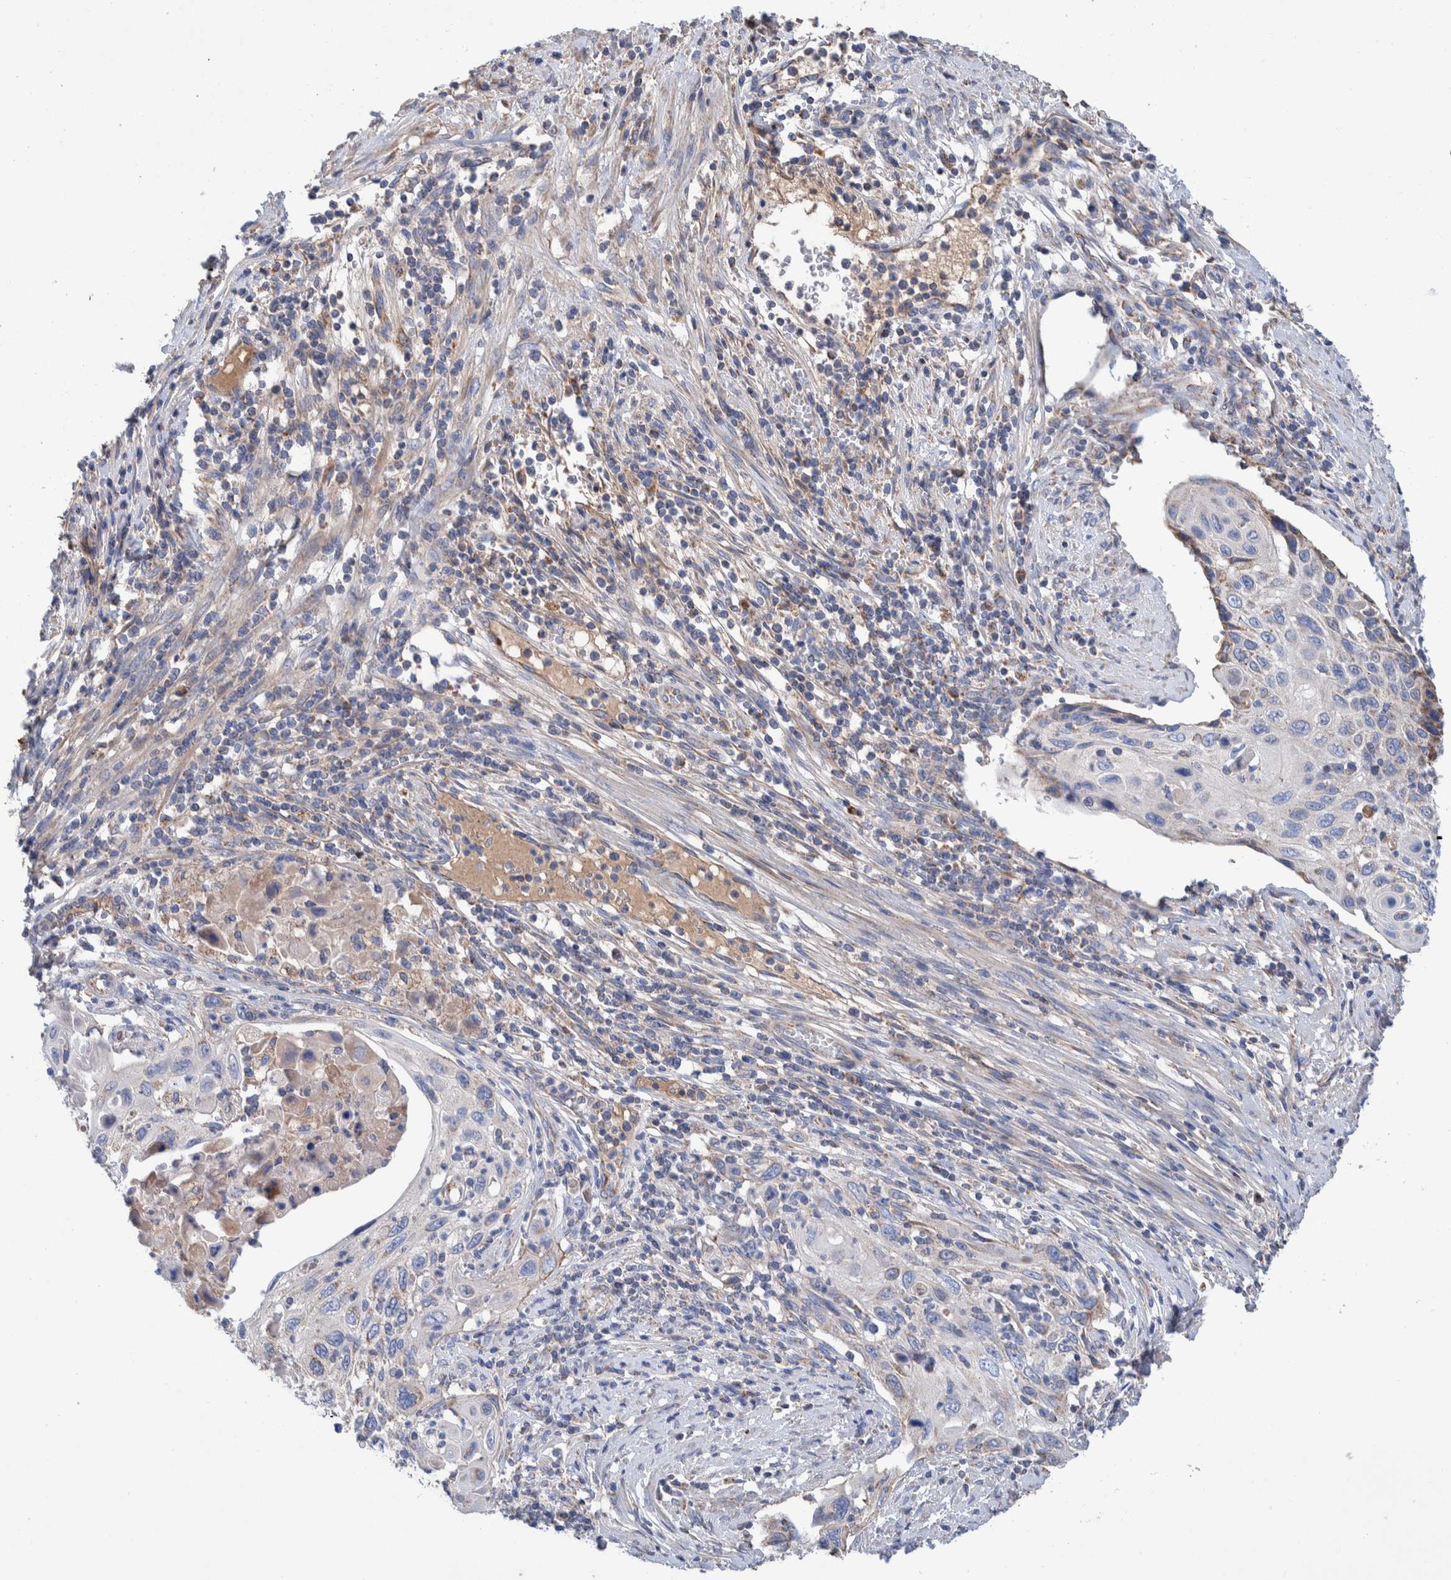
{"staining": {"intensity": "negative", "quantity": "none", "location": "none"}, "tissue": "cervical cancer", "cell_type": "Tumor cells", "image_type": "cancer", "snomed": [{"axis": "morphology", "description": "Squamous cell carcinoma, NOS"}, {"axis": "topography", "description": "Cervix"}], "caption": "An immunohistochemistry (IHC) histopathology image of cervical cancer is shown. There is no staining in tumor cells of cervical cancer. (Brightfield microscopy of DAB (3,3'-diaminobenzidine) immunohistochemistry (IHC) at high magnification).", "gene": "DECR1", "patient": {"sex": "female", "age": 70}}